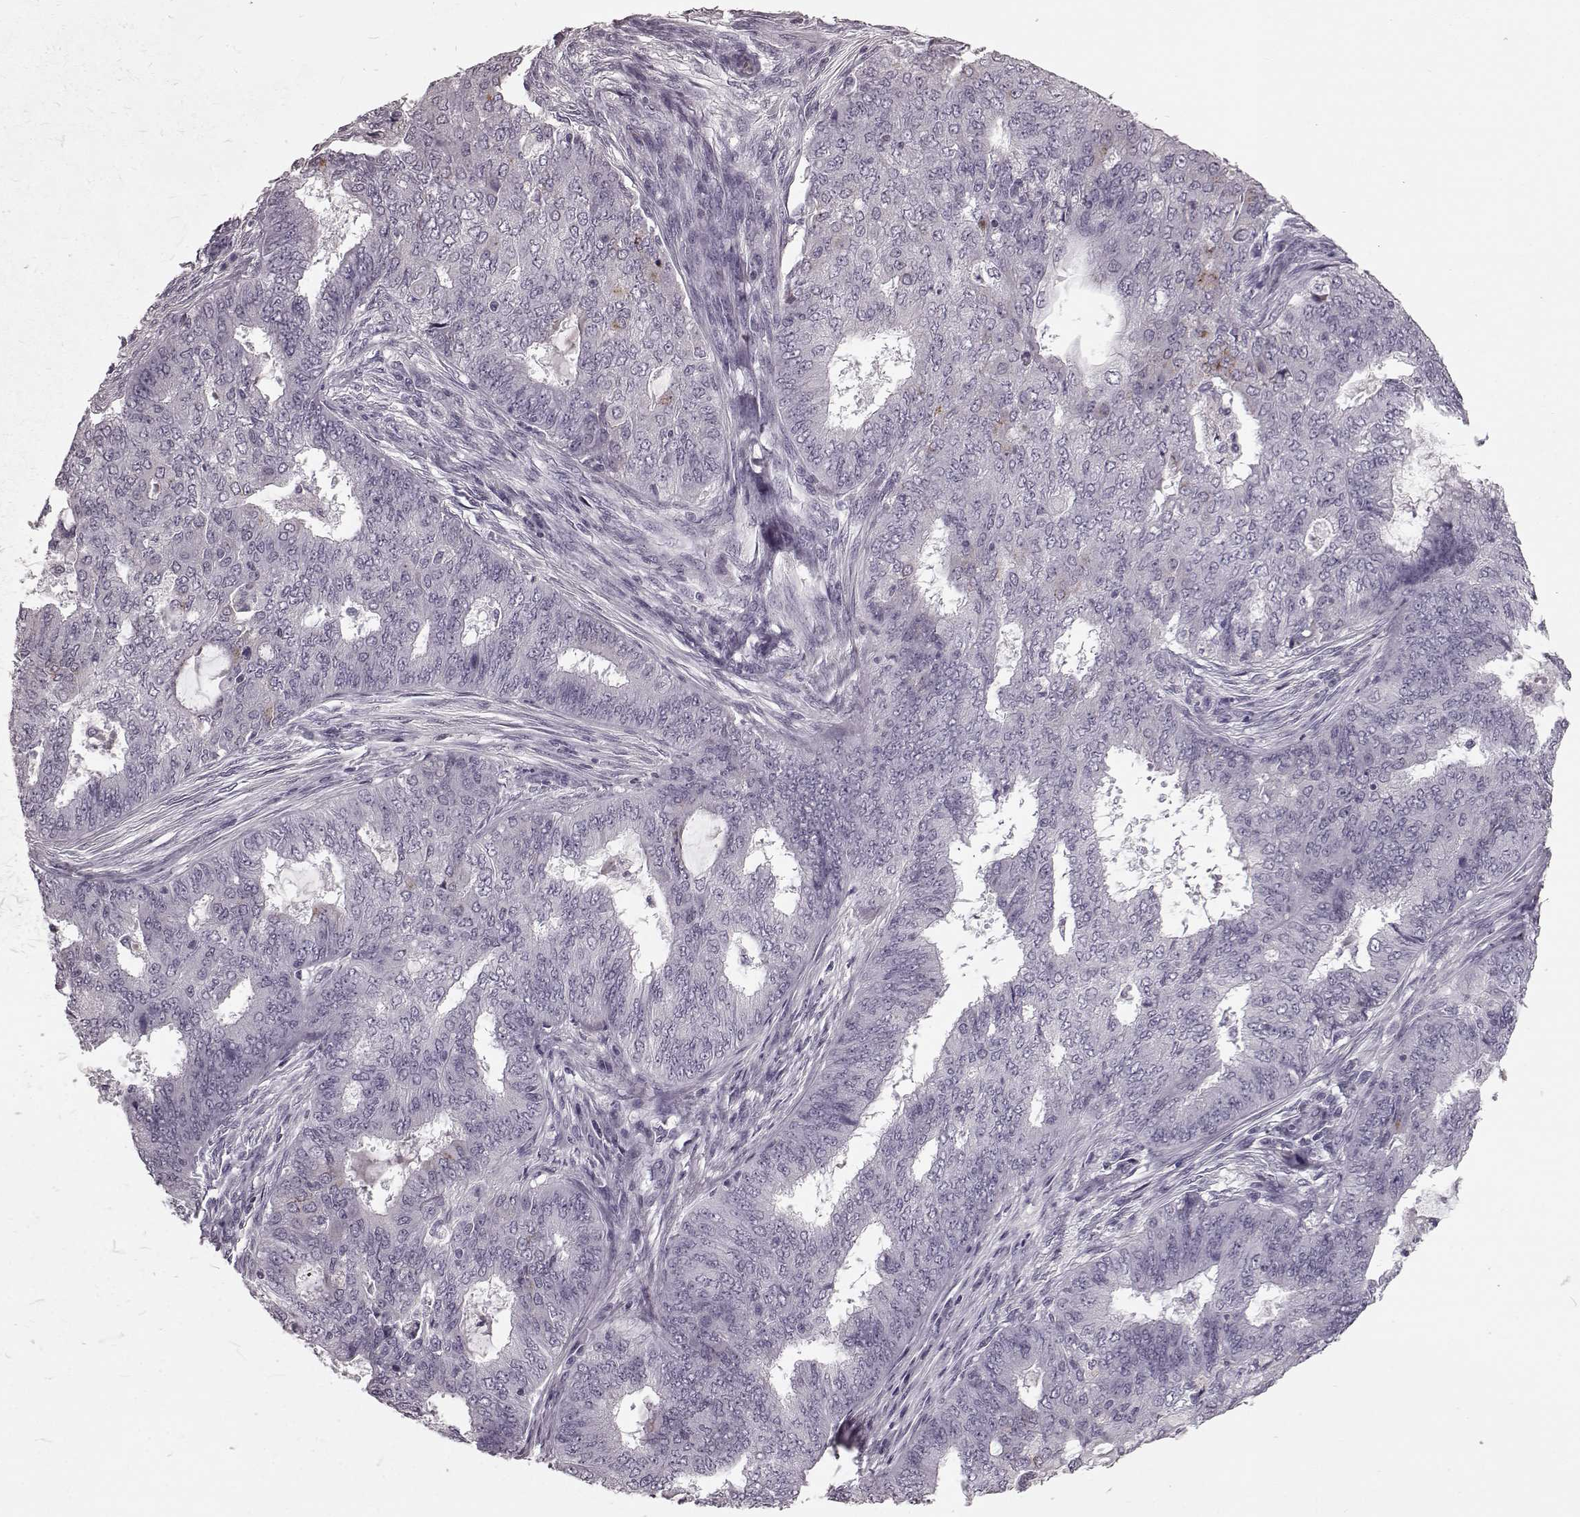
{"staining": {"intensity": "negative", "quantity": "none", "location": "none"}, "tissue": "endometrial cancer", "cell_type": "Tumor cells", "image_type": "cancer", "snomed": [{"axis": "morphology", "description": "Adenocarcinoma, NOS"}, {"axis": "topography", "description": "Endometrium"}], "caption": "There is no significant staining in tumor cells of adenocarcinoma (endometrial).", "gene": "CST7", "patient": {"sex": "female", "age": 62}}